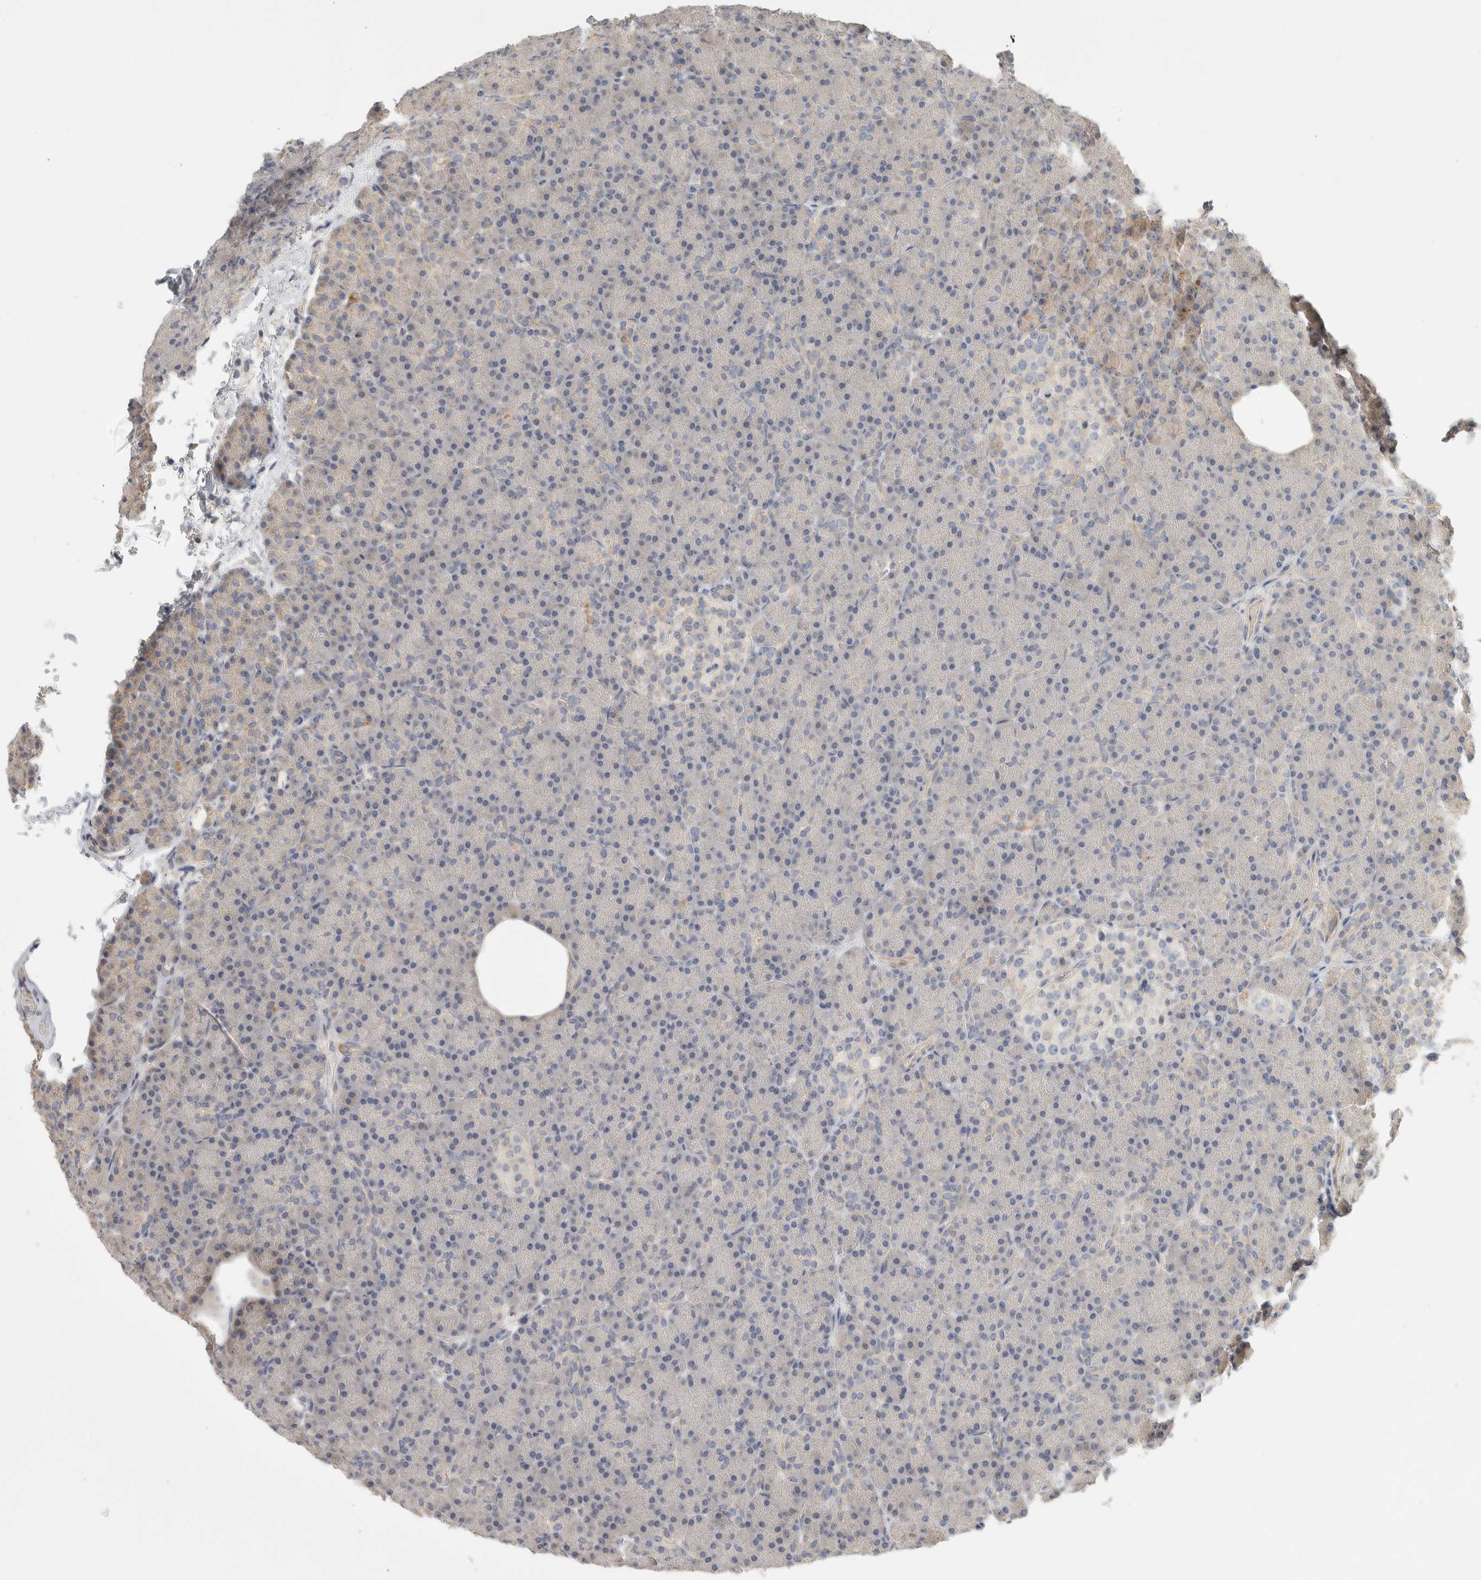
{"staining": {"intensity": "weak", "quantity": "<25%", "location": "cytoplasmic/membranous"}, "tissue": "pancreas", "cell_type": "Exocrine glandular cells", "image_type": "normal", "snomed": [{"axis": "morphology", "description": "Normal tissue, NOS"}, {"axis": "topography", "description": "Pancreas"}], "caption": "Immunohistochemical staining of unremarkable pancreas shows no significant positivity in exocrine glandular cells.", "gene": "DCXR", "patient": {"sex": "female", "age": 43}}